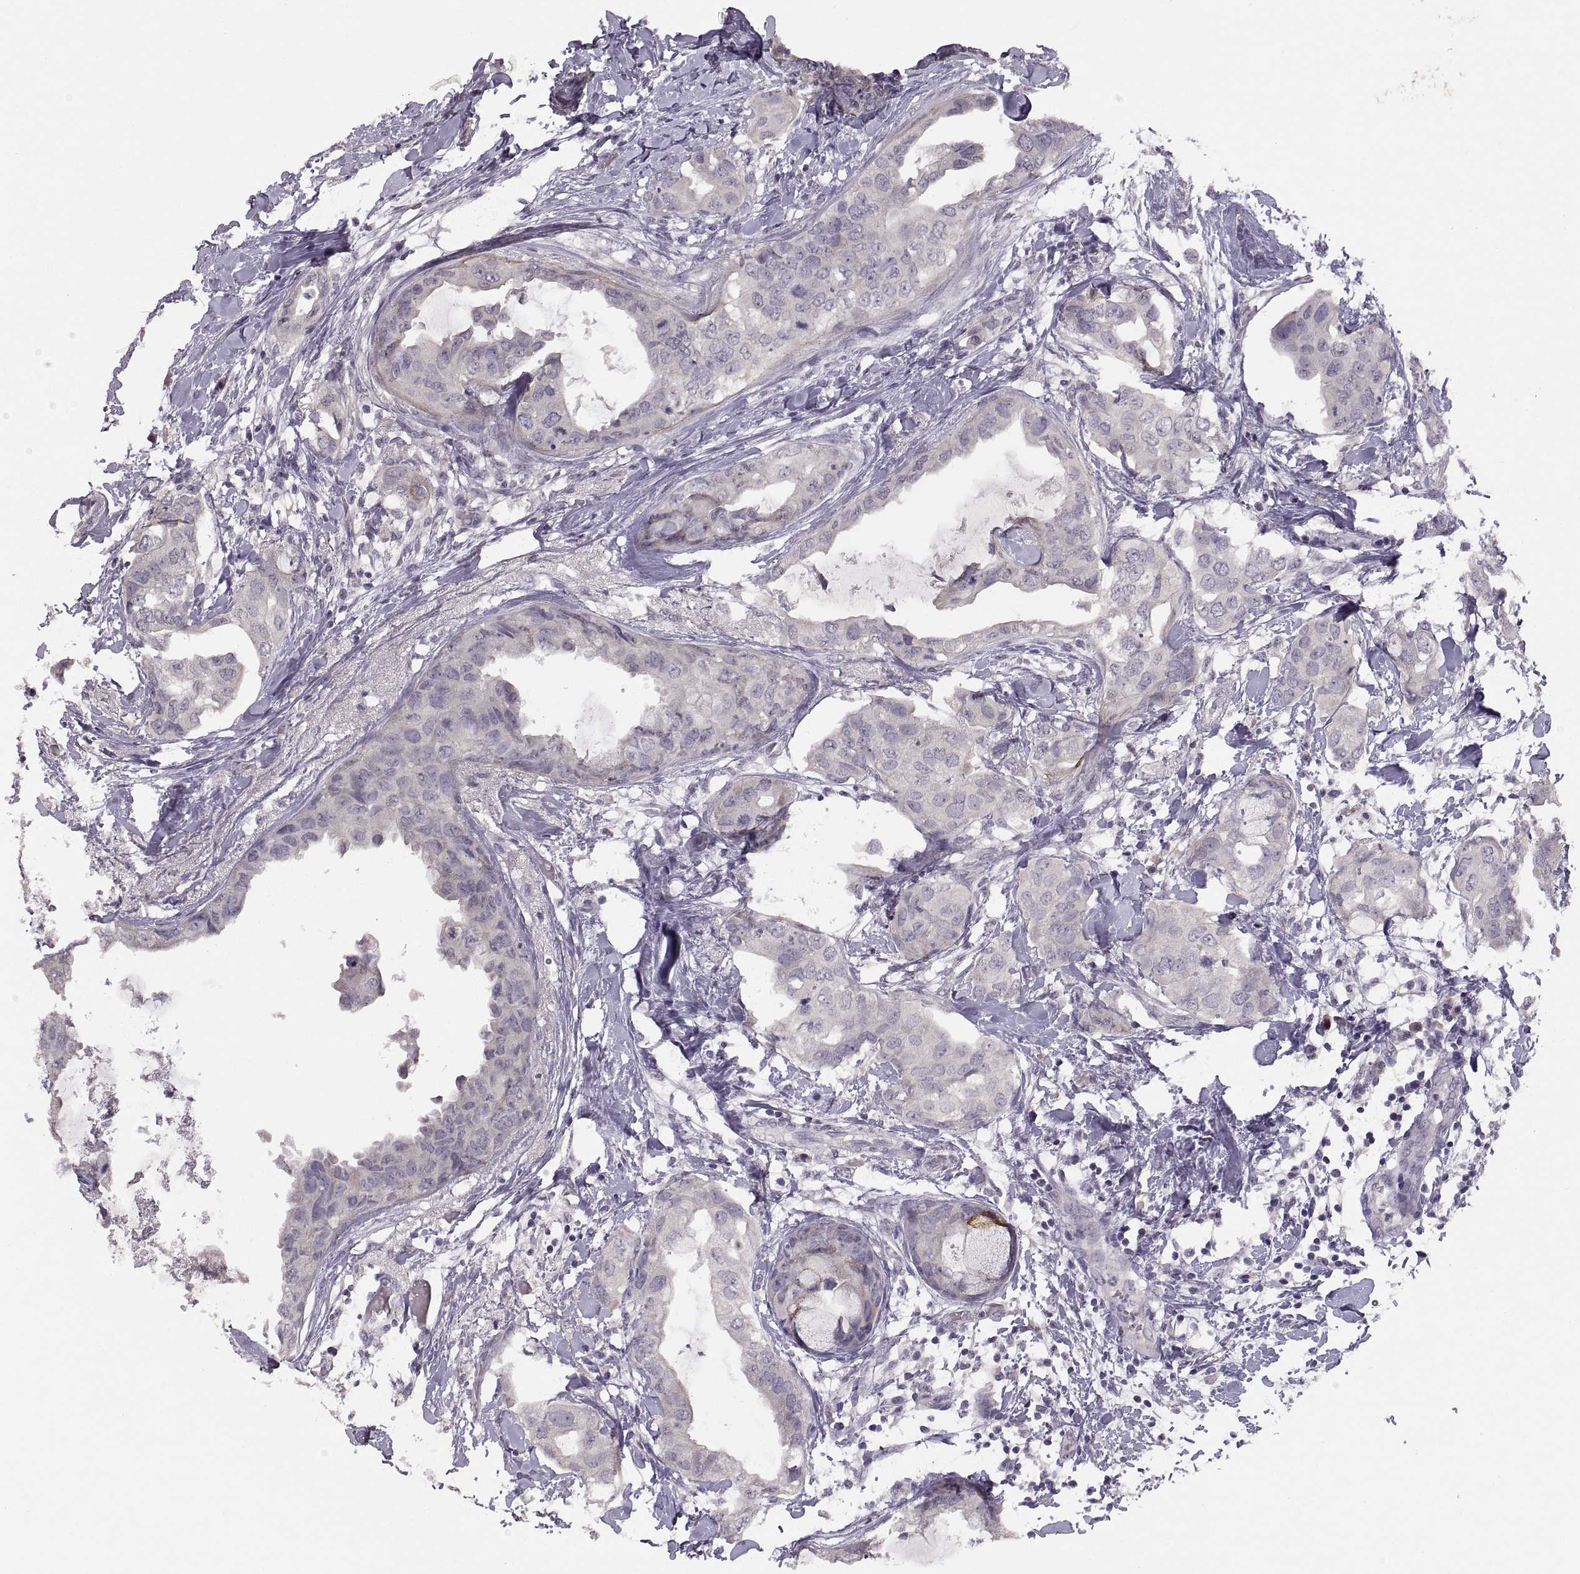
{"staining": {"intensity": "negative", "quantity": "none", "location": "none"}, "tissue": "breast cancer", "cell_type": "Tumor cells", "image_type": "cancer", "snomed": [{"axis": "morphology", "description": "Normal tissue, NOS"}, {"axis": "morphology", "description": "Duct carcinoma"}, {"axis": "topography", "description": "Breast"}], "caption": "Immunohistochemical staining of breast invasive ductal carcinoma displays no significant positivity in tumor cells.", "gene": "CDH2", "patient": {"sex": "female", "age": 40}}